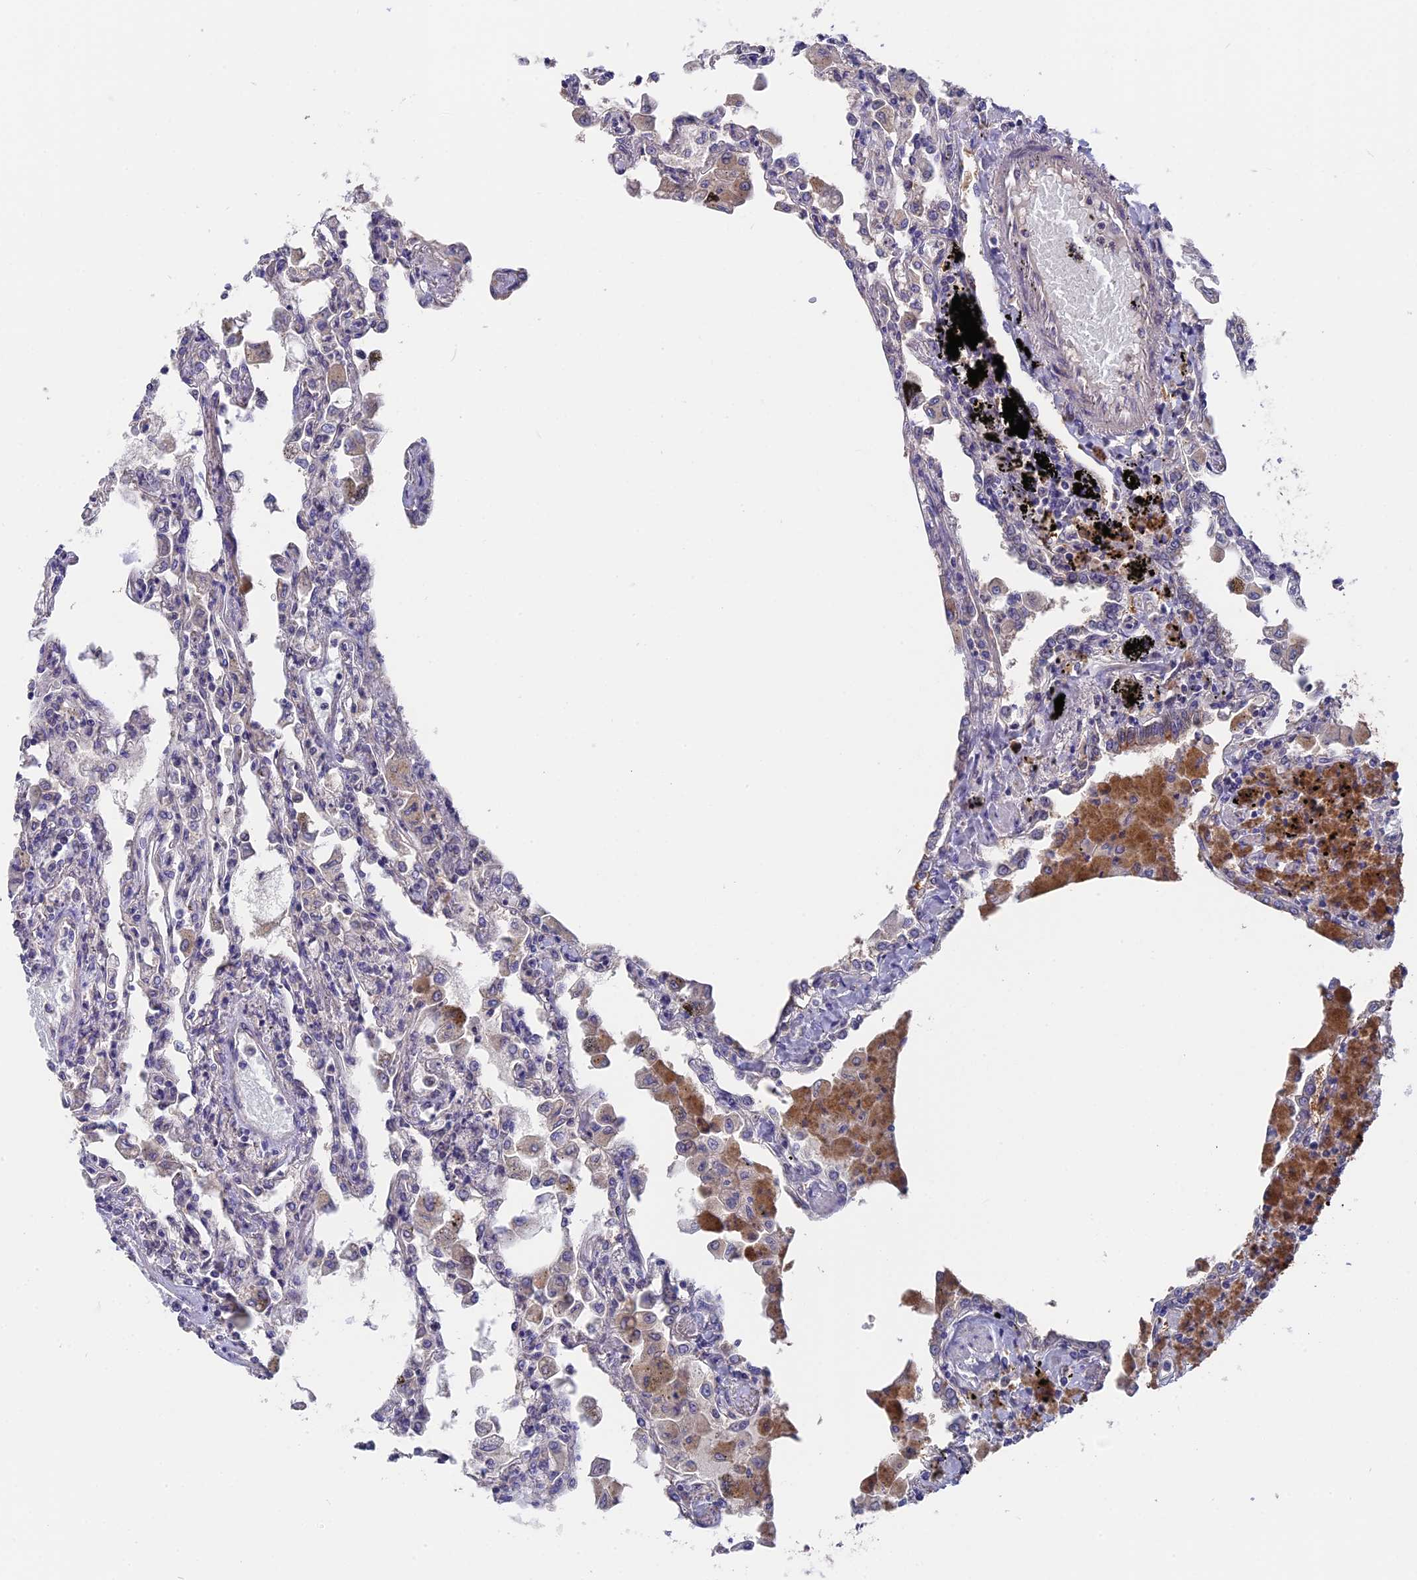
{"staining": {"intensity": "negative", "quantity": "none", "location": "none"}, "tissue": "lung", "cell_type": "Alveolar cells", "image_type": "normal", "snomed": [{"axis": "morphology", "description": "Normal tissue, NOS"}, {"axis": "topography", "description": "Bronchus"}, {"axis": "topography", "description": "Lung"}], "caption": "An IHC image of benign lung is shown. There is no staining in alveolar cells of lung.", "gene": "ZCCHC2", "patient": {"sex": "female", "age": 49}}